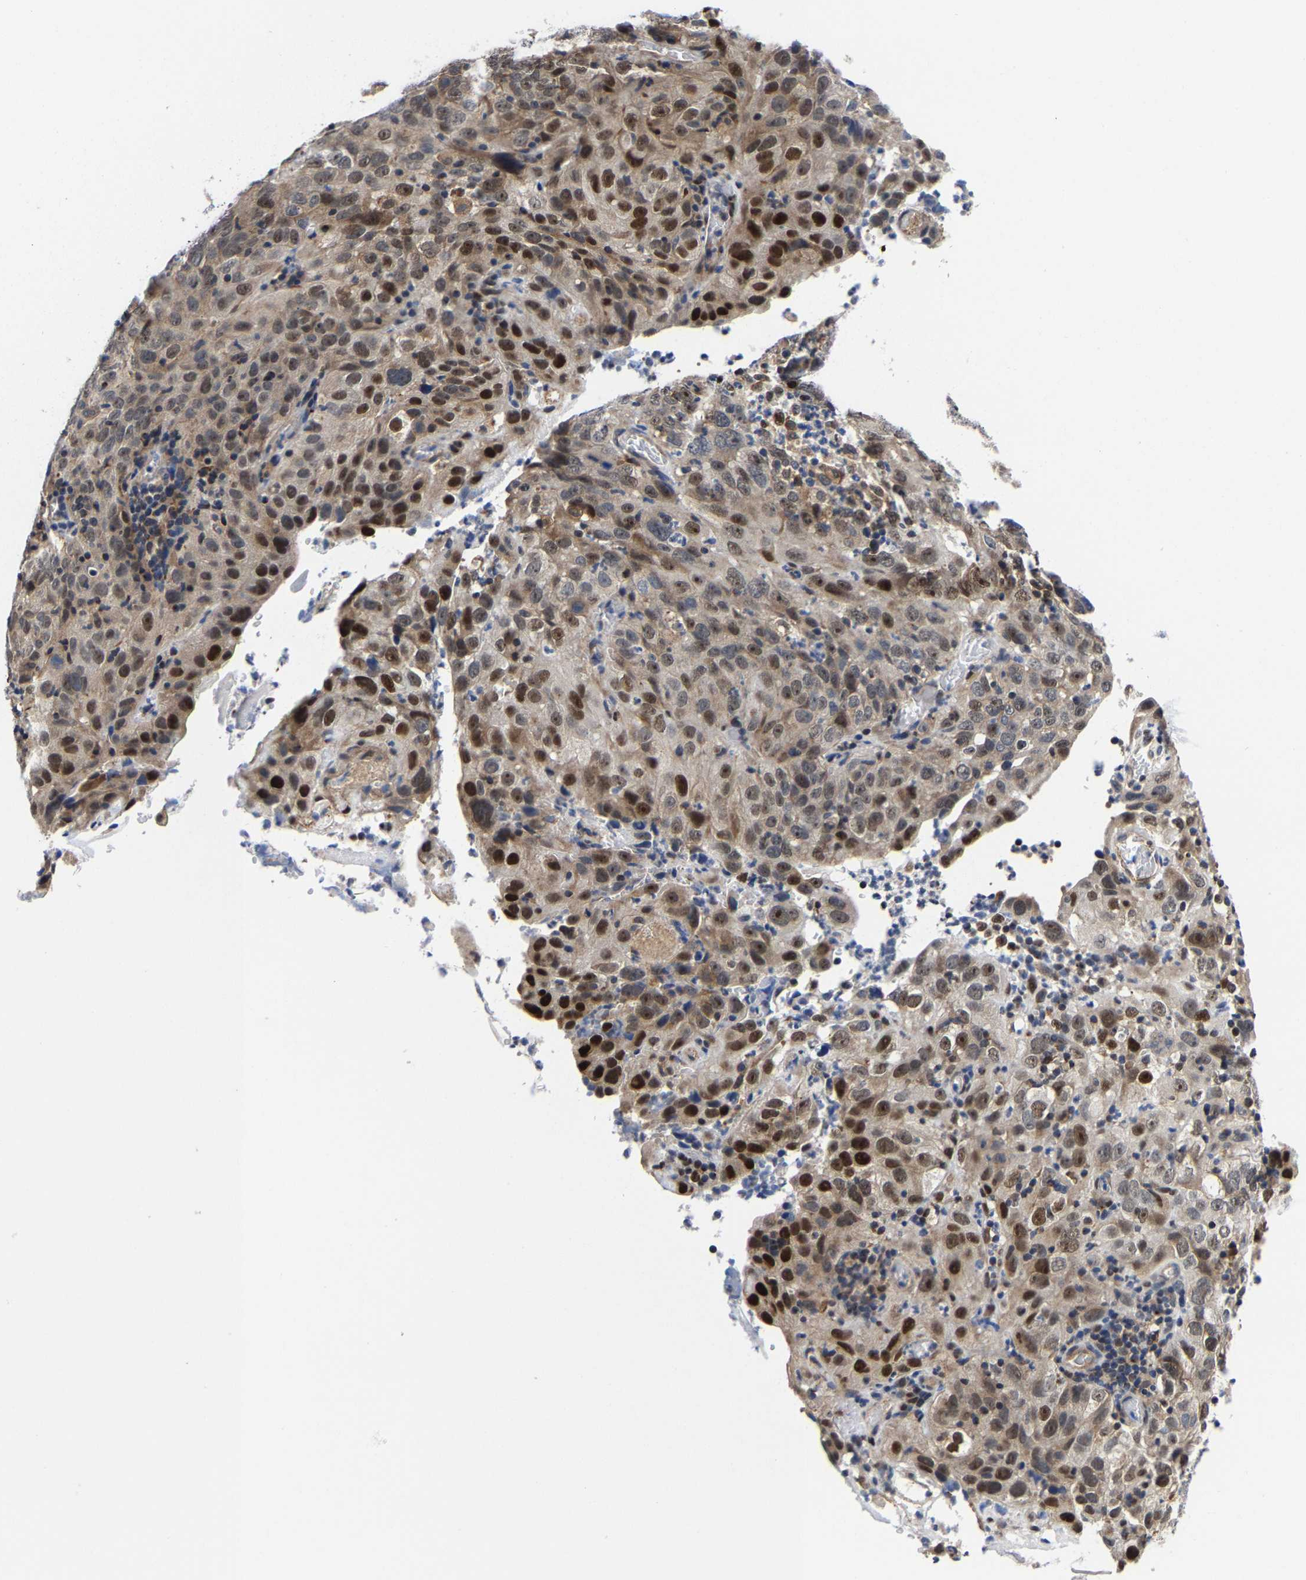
{"staining": {"intensity": "strong", "quantity": "25%-75%", "location": "cytoplasmic/membranous,nuclear"}, "tissue": "cervical cancer", "cell_type": "Tumor cells", "image_type": "cancer", "snomed": [{"axis": "morphology", "description": "Squamous cell carcinoma, NOS"}, {"axis": "topography", "description": "Cervix"}], "caption": "Immunohistochemical staining of human cervical squamous cell carcinoma demonstrates high levels of strong cytoplasmic/membranous and nuclear expression in approximately 25%-75% of tumor cells.", "gene": "PFKFB3", "patient": {"sex": "female", "age": 32}}